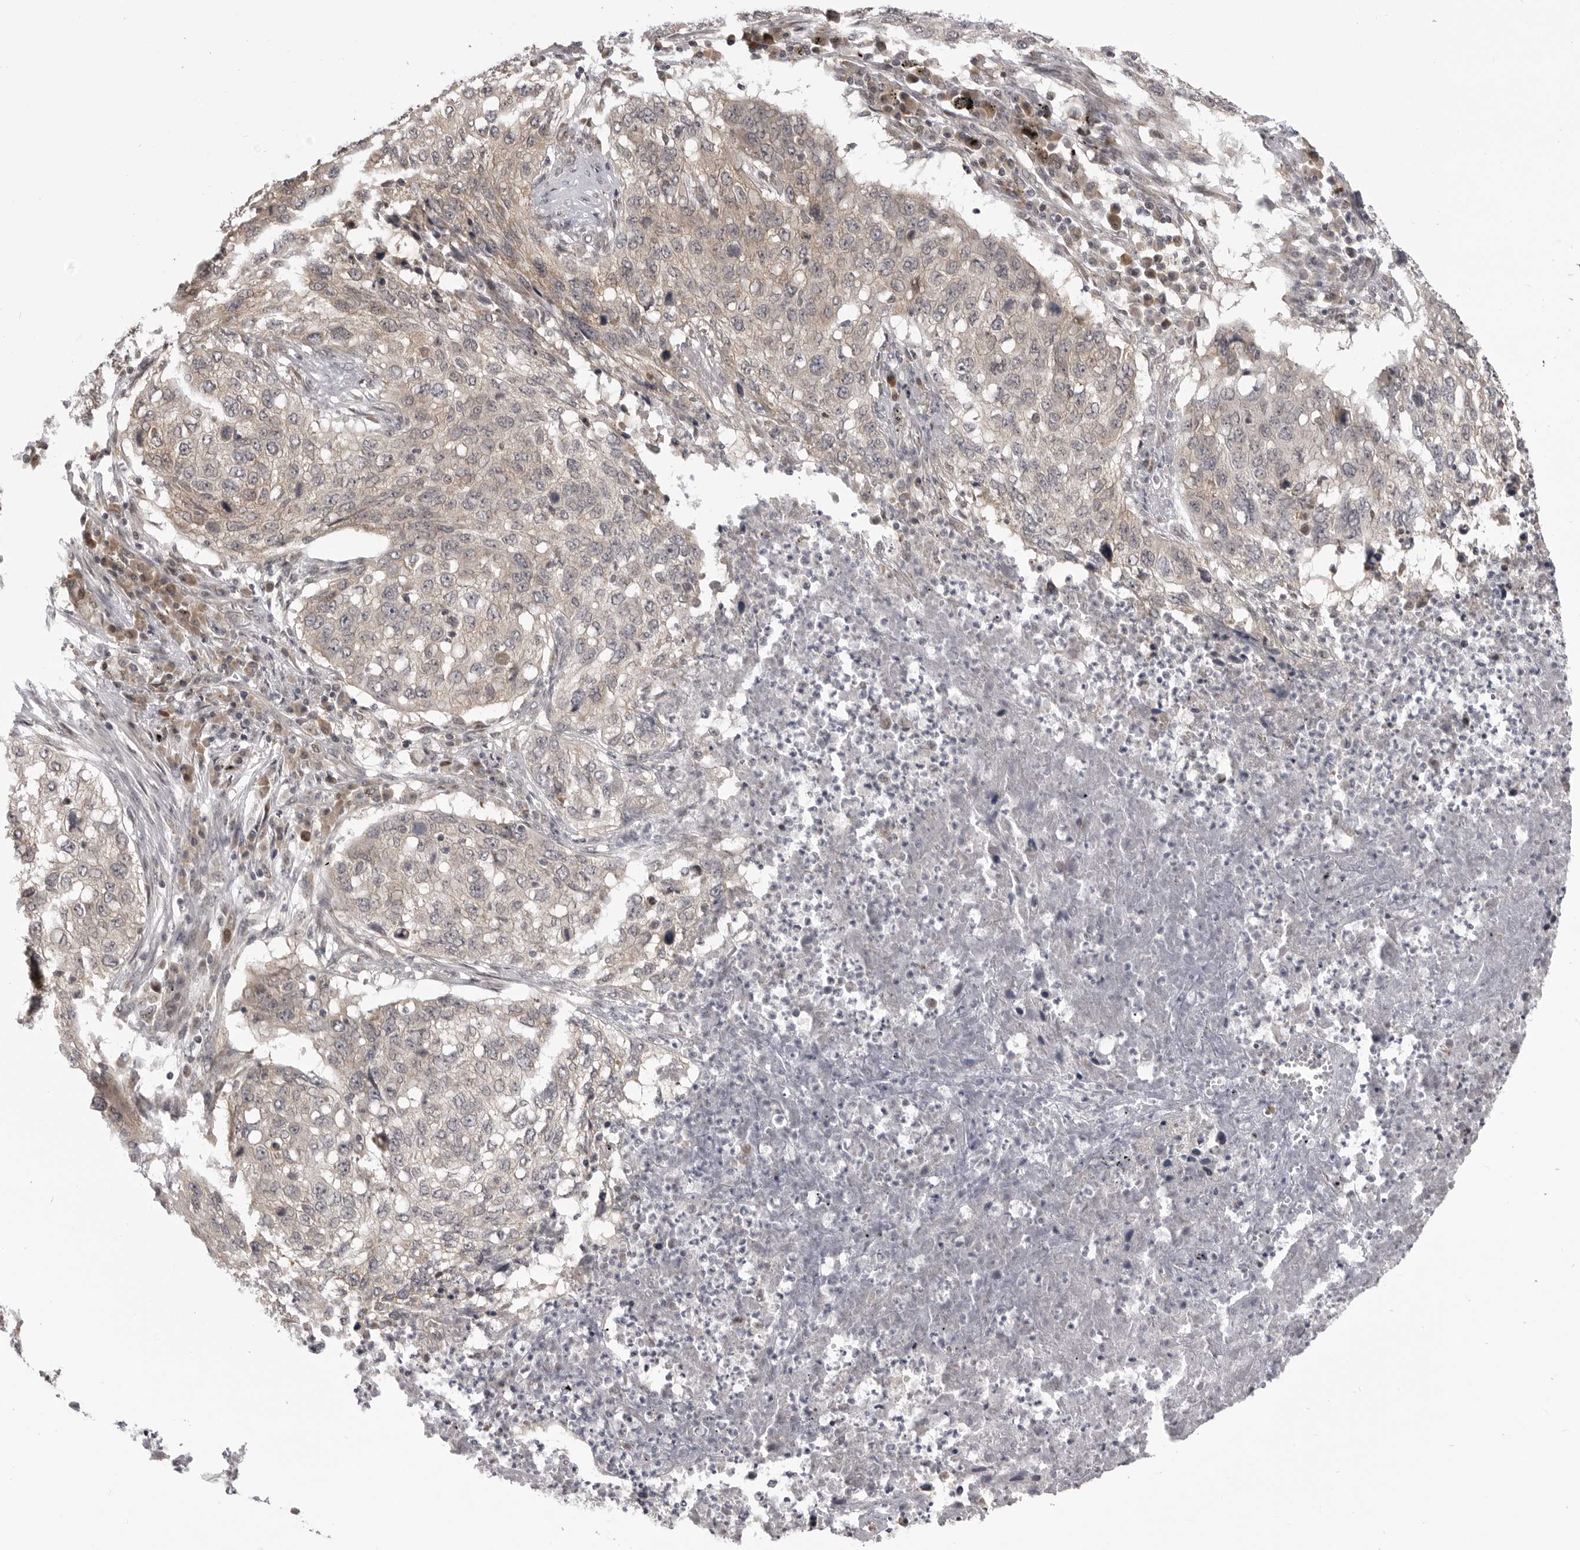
{"staining": {"intensity": "negative", "quantity": "none", "location": "none"}, "tissue": "lung cancer", "cell_type": "Tumor cells", "image_type": "cancer", "snomed": [{"axis": "morphology", "description": "Squamous cell carcinoma, NOS"}, {"axis": "topography", "description": "Lung"}], "caption": "The photomicrograph exhibits no significant expression in tumor cells of lung squamous cell carcinoma. (Brightfield microscopy of DAB immunohistochemistry (IHC) at high magnification).", "gene": "PTK2B", "patient": {"sex": "female", "age": 63}}